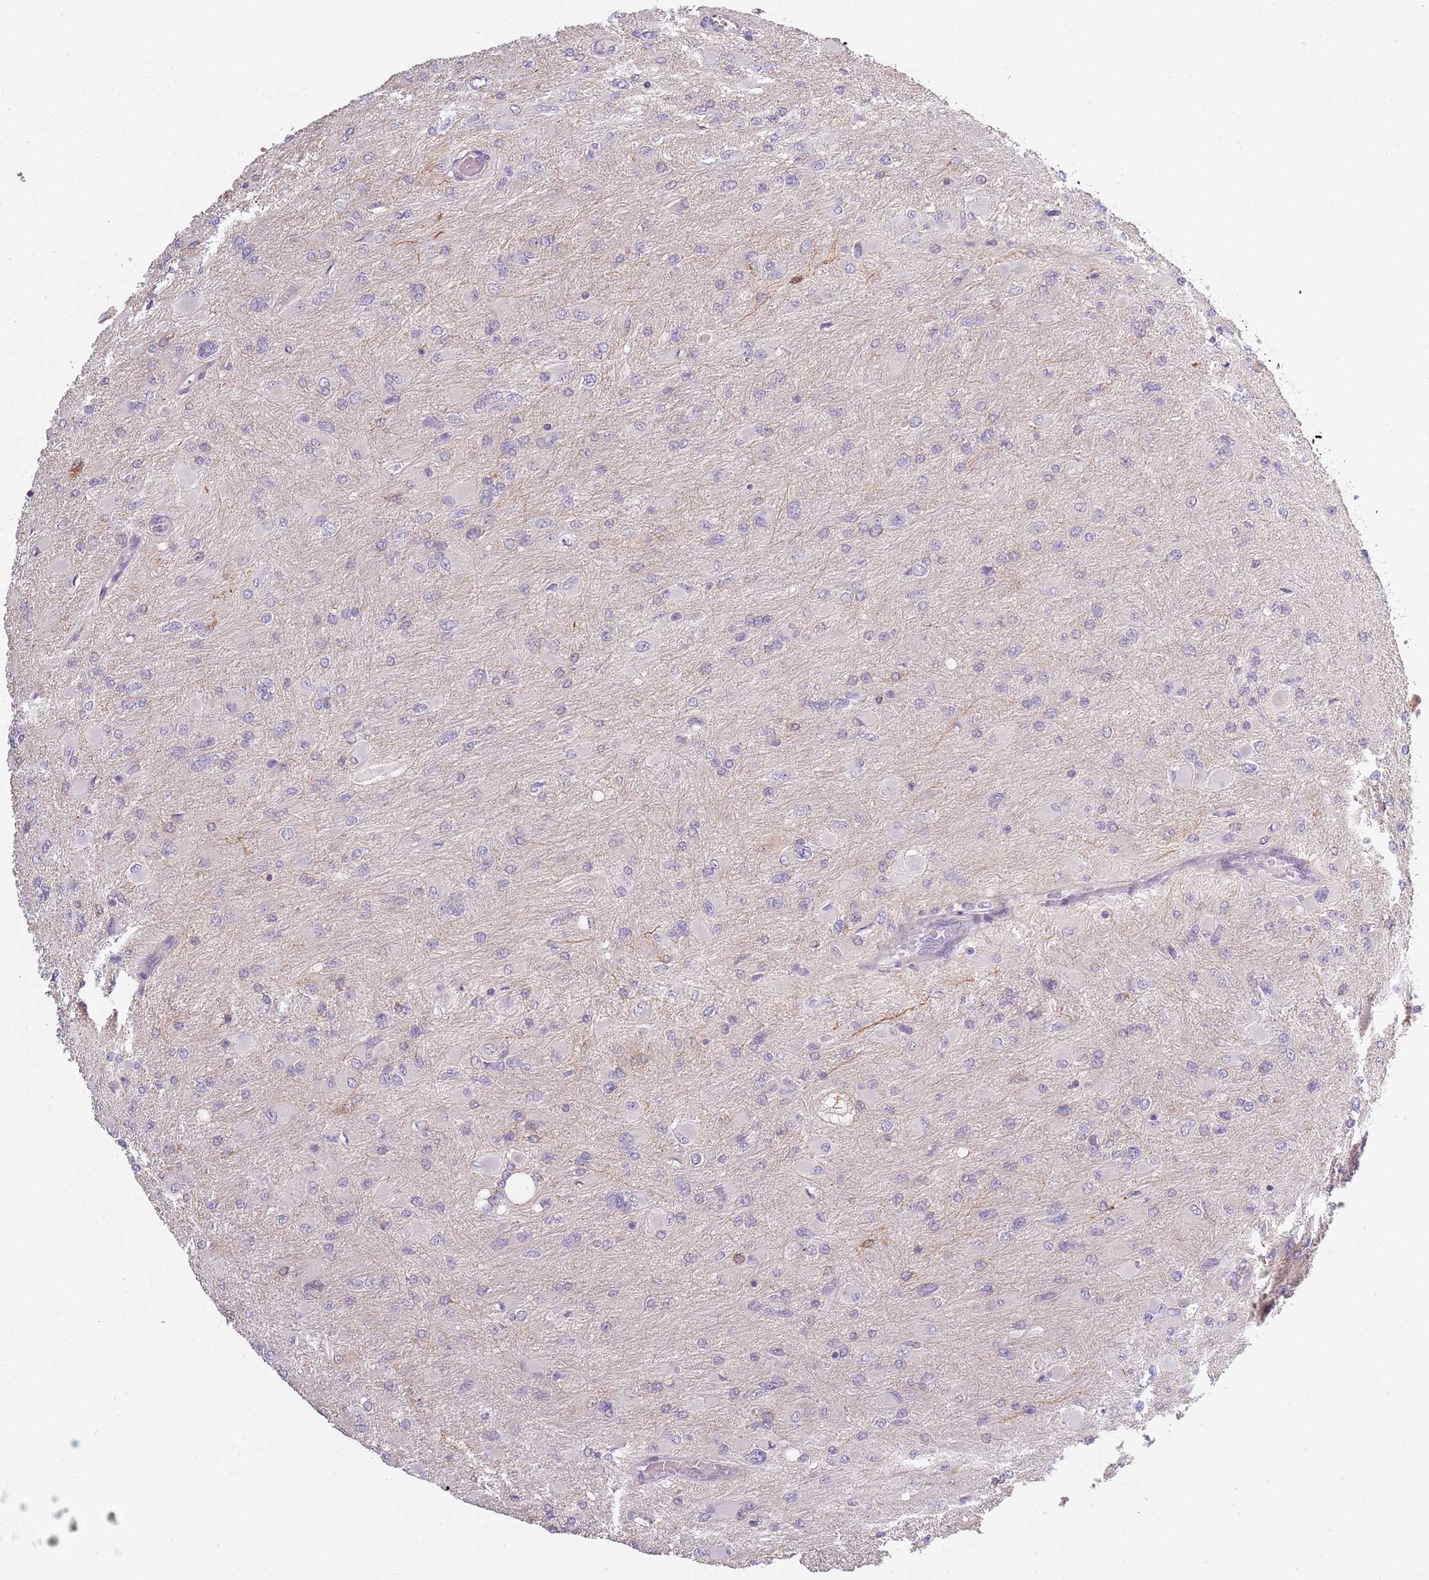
{"staining": {"intensity": "negative", "quantity": "none", "location": "none"}, "tissue": "glioma", "cell_type": "Tumor cells", "image_type": "cancer", "snomed": [{"axis": "morphology", "description": "Glioma, malignant, High grade"}, {"axis": "topography", "description": "Cerebral cortex"}], "caption": "This is a photomicrograph of immunohistochemistry (IHC) staining of malignant high-grade glioma, which shows no positivity in tumor cells.", "gene": "CC2D2B", "patient": {"sex": "female", "age": 36}}